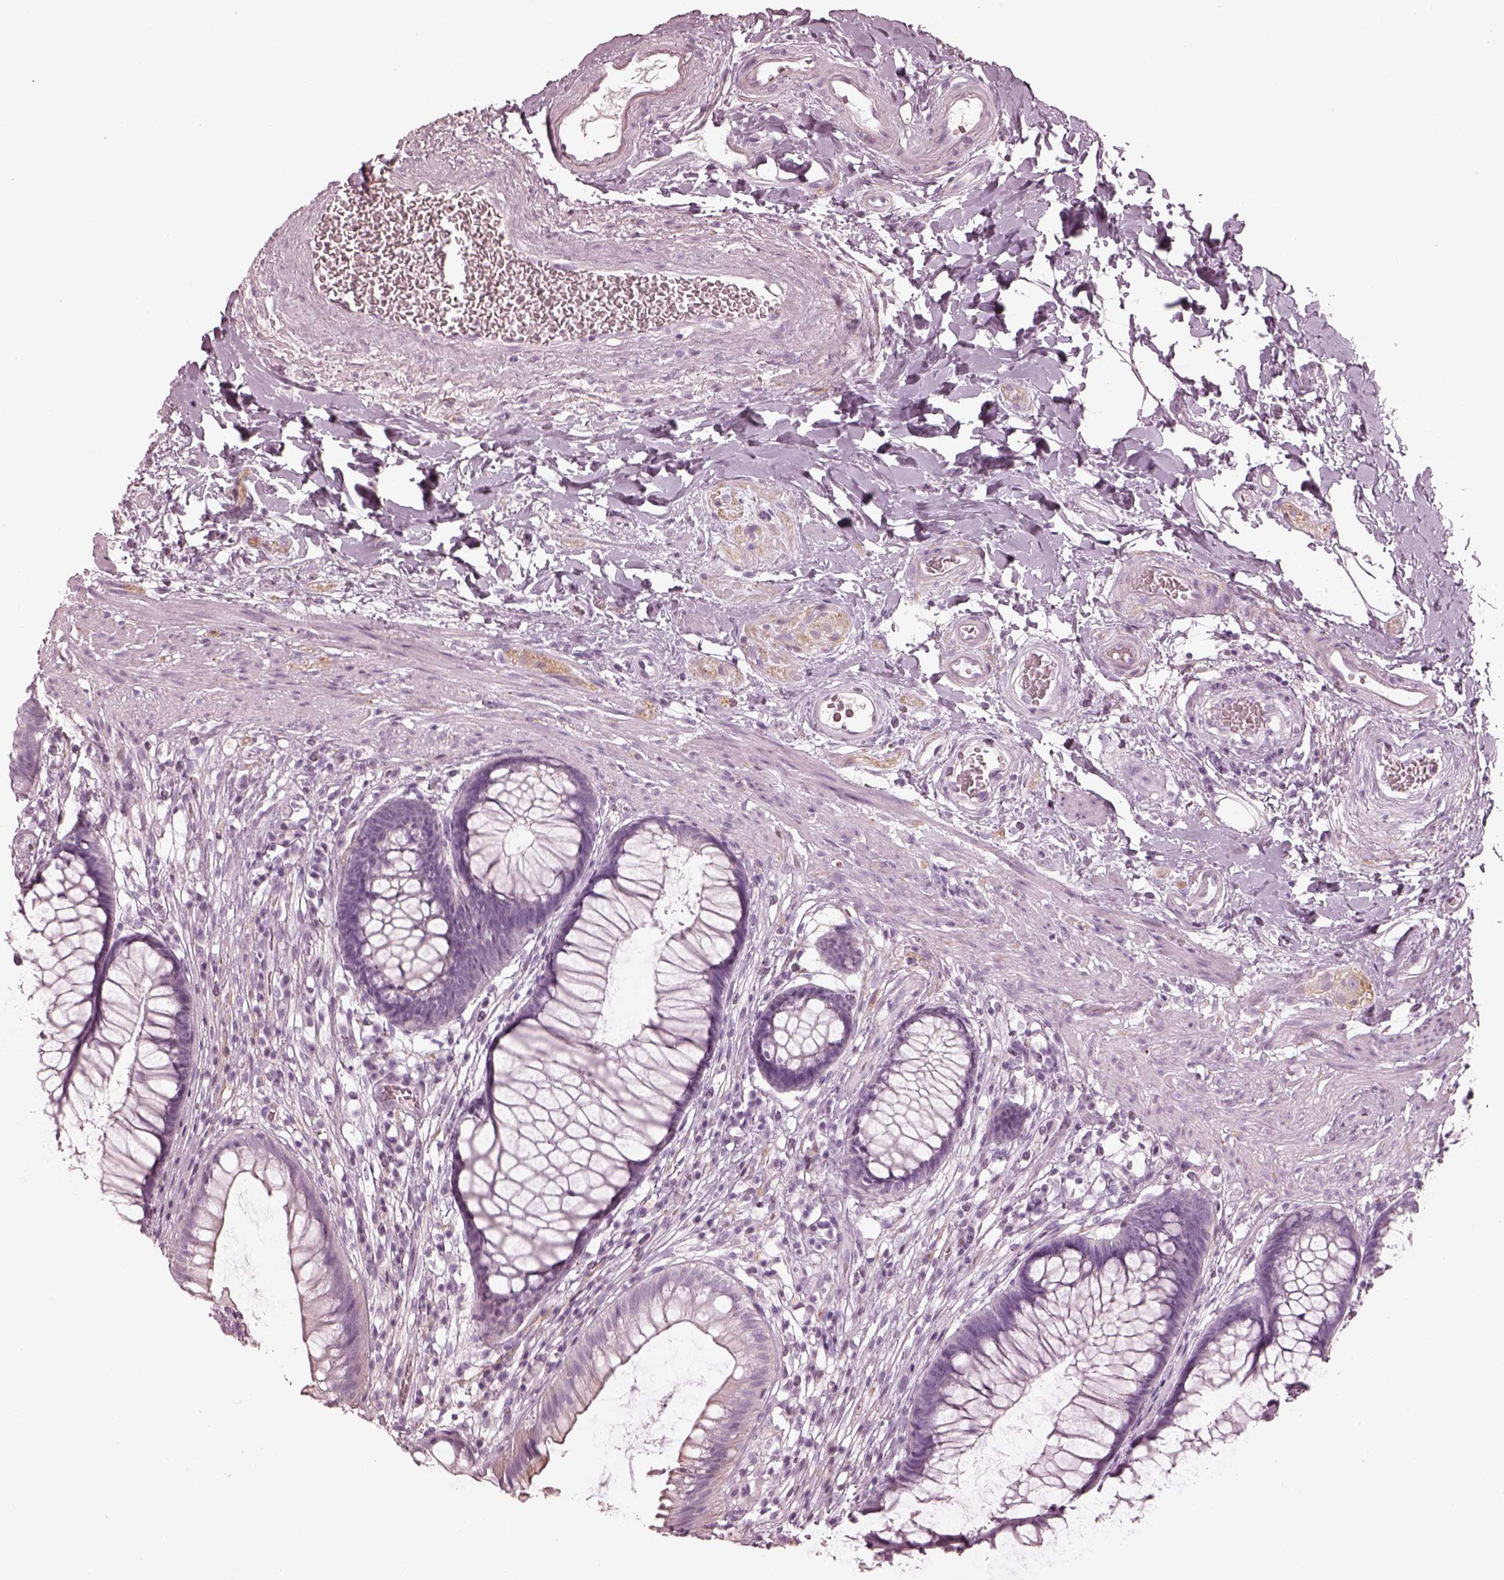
{"staining": {"intensity": "negative", "quantity": "none", "location": "none"}, "tissue": "rectum", "cell_type": "Glandular cells", "image_type": "normal", "snomed": [{"axis": "morphology", "description": "Normal tissue, NOS"}, {"axis": "topography", "description": "Smooth muscle"}, {"axis": "topography", "description": "Rectum"}], "caption": "The histopathology image reveals no staining of glandular cells in benign rectum.", "gene": "ENSG00000289258", "patient": {"sex": "male", "age": 53}}